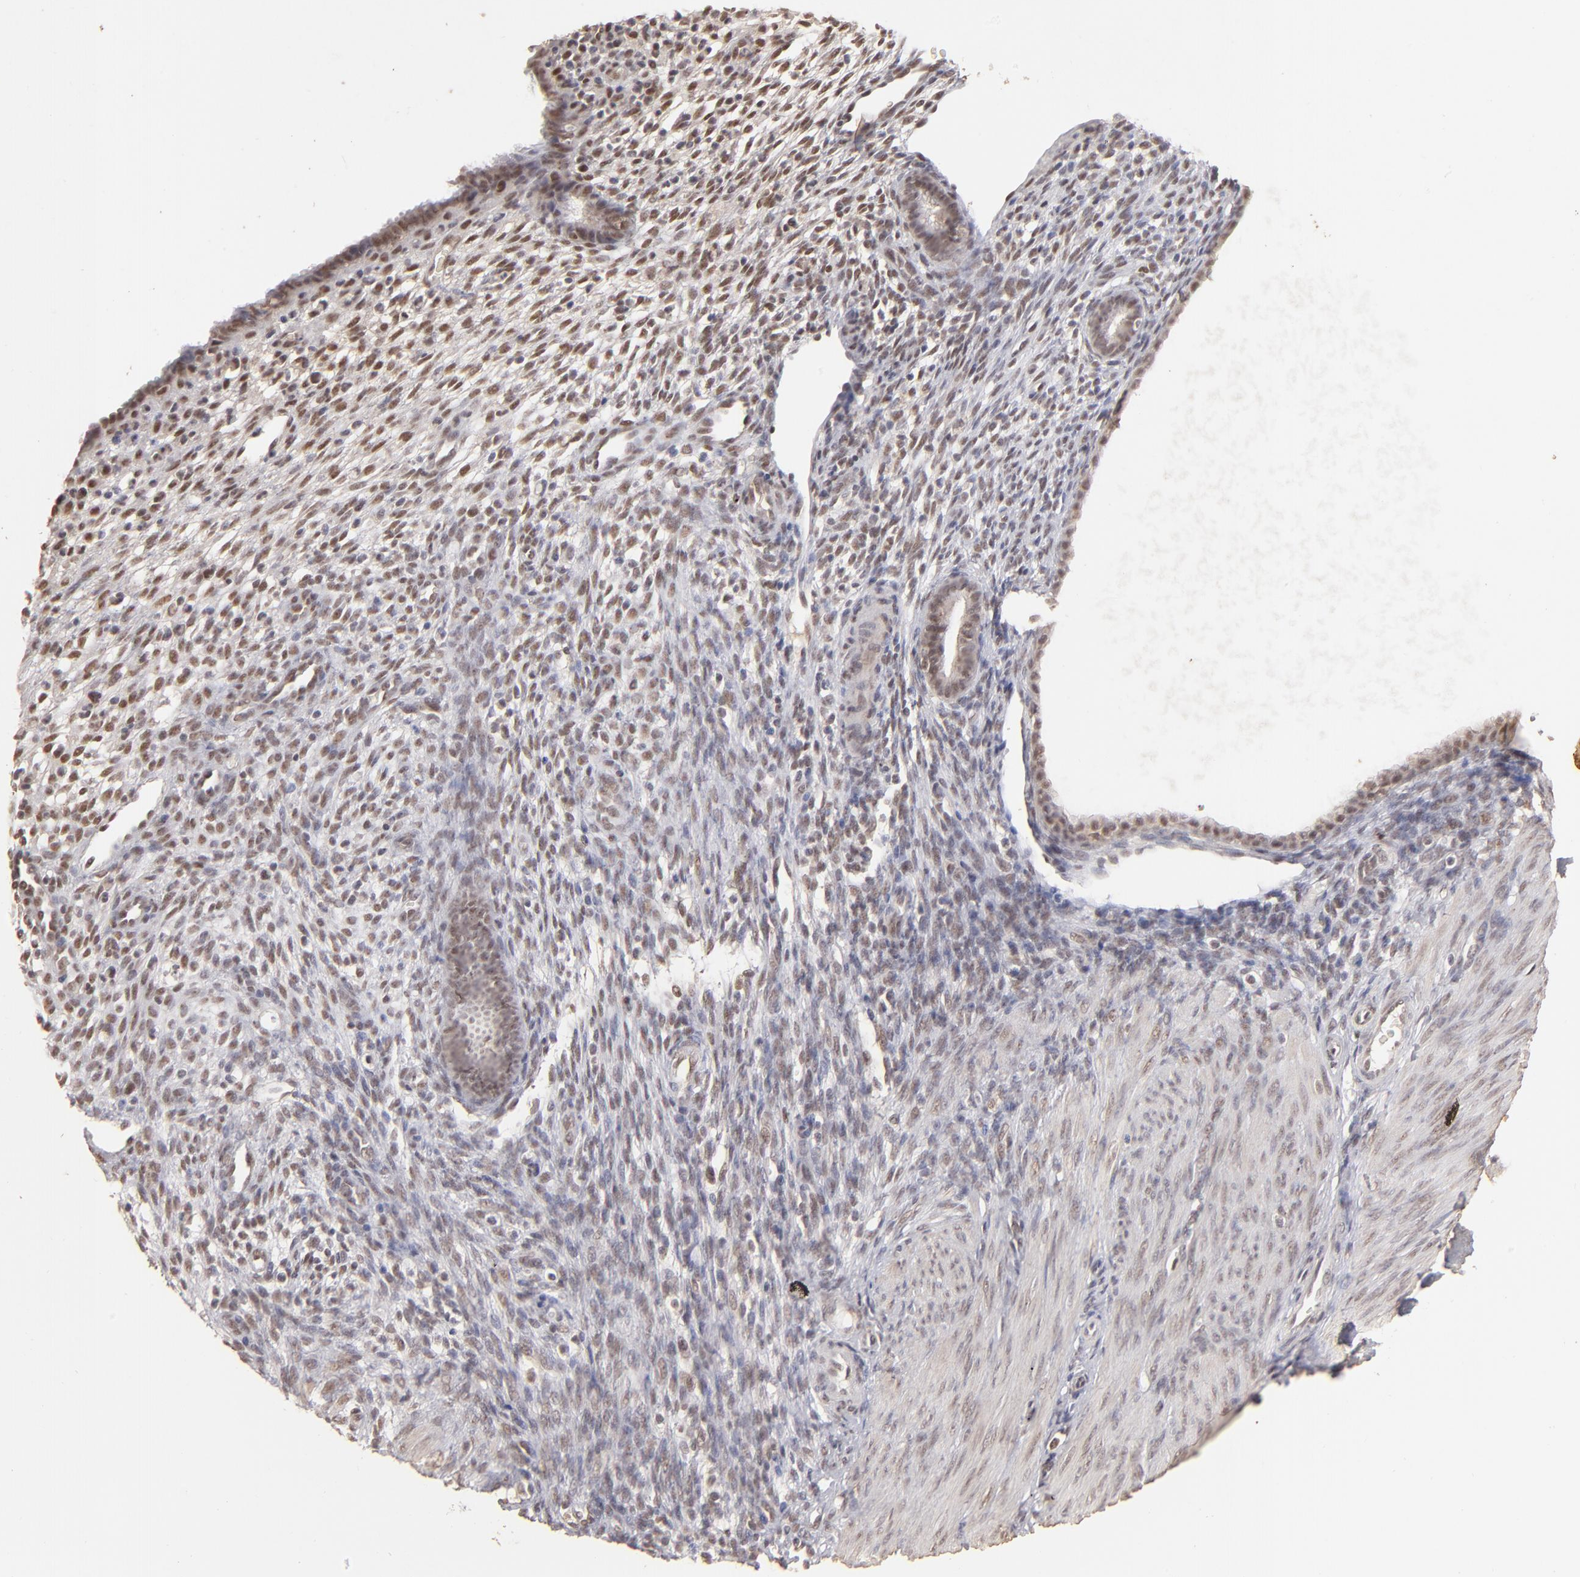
{"staining": {"intensity": "moderate", "quantity": ">75%", "location": "nuclear"}, "tissue": "endometrium", "cell_type": "Cells in endometrial stroma", "image_type": "normal", "snomed": [{"axis": "morphology", "description": "Normal tissue, NOS"}, {"axis": "topography", "description": "Endometrium"}], "caption": "This image reveals immunohistochemistry (IHC) staining of benign endometrium, with medium moderate nuclear positivity in about >75% of cells in endometrial stroma.", "gene": "CLOCK", "patient": {"sex": "female", "age": 72}}